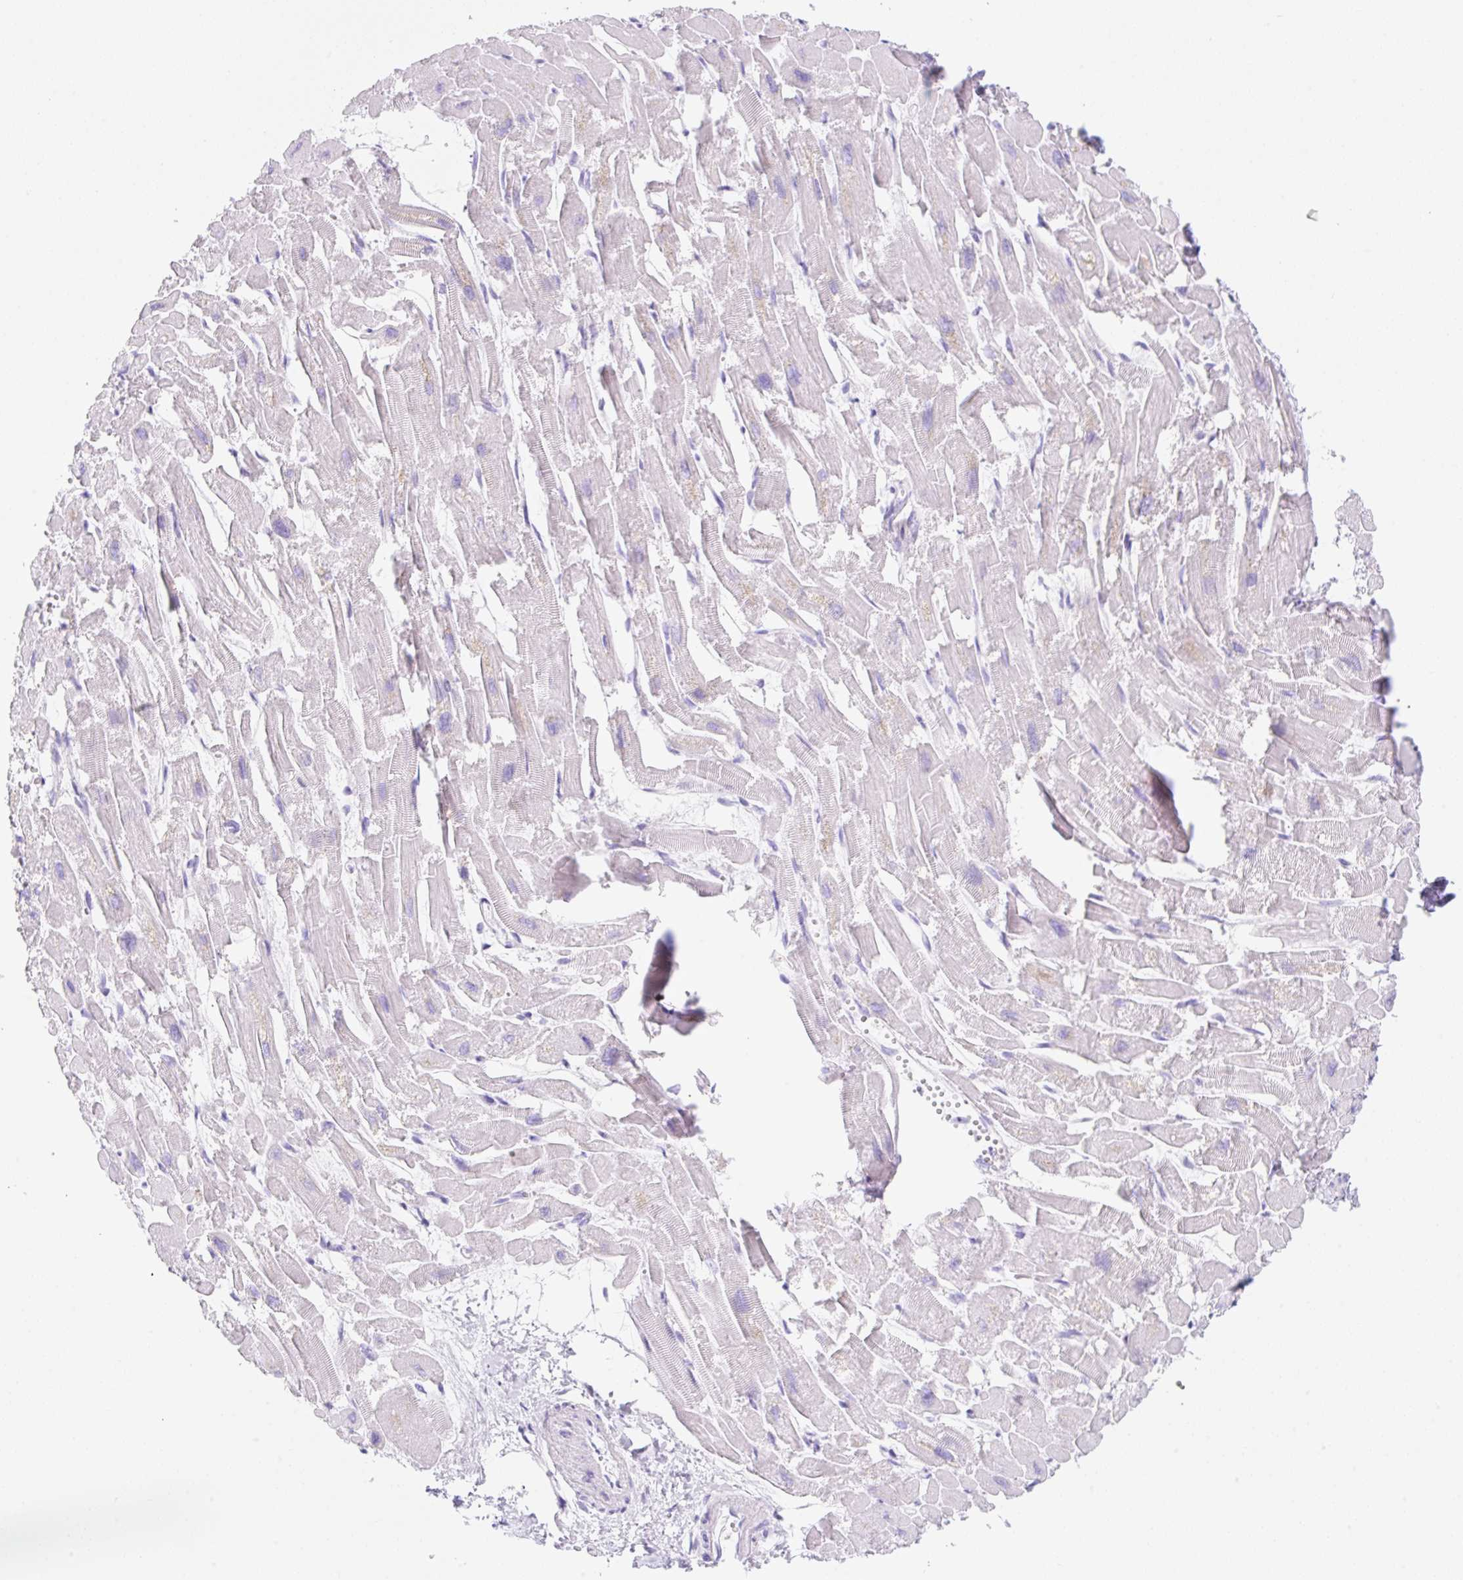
{"staining": {"intensity": "negative", "quantity": "none", "location": "none"}, "tissue": "heart muscle", "cell_type": "Cardiomyocytes", "image_type": "normal", "snomed": [{"axis": "morphology", "description": "Normal tissue, NOS"}, {"axis": "topography", "description": "Heart"}], "caption": "The photomicrograph shows no staining of cardiomyocytes in unremarkable heart muscle.", "gene": "KLK8", "patient": {"sex": "male", "age": 54}}